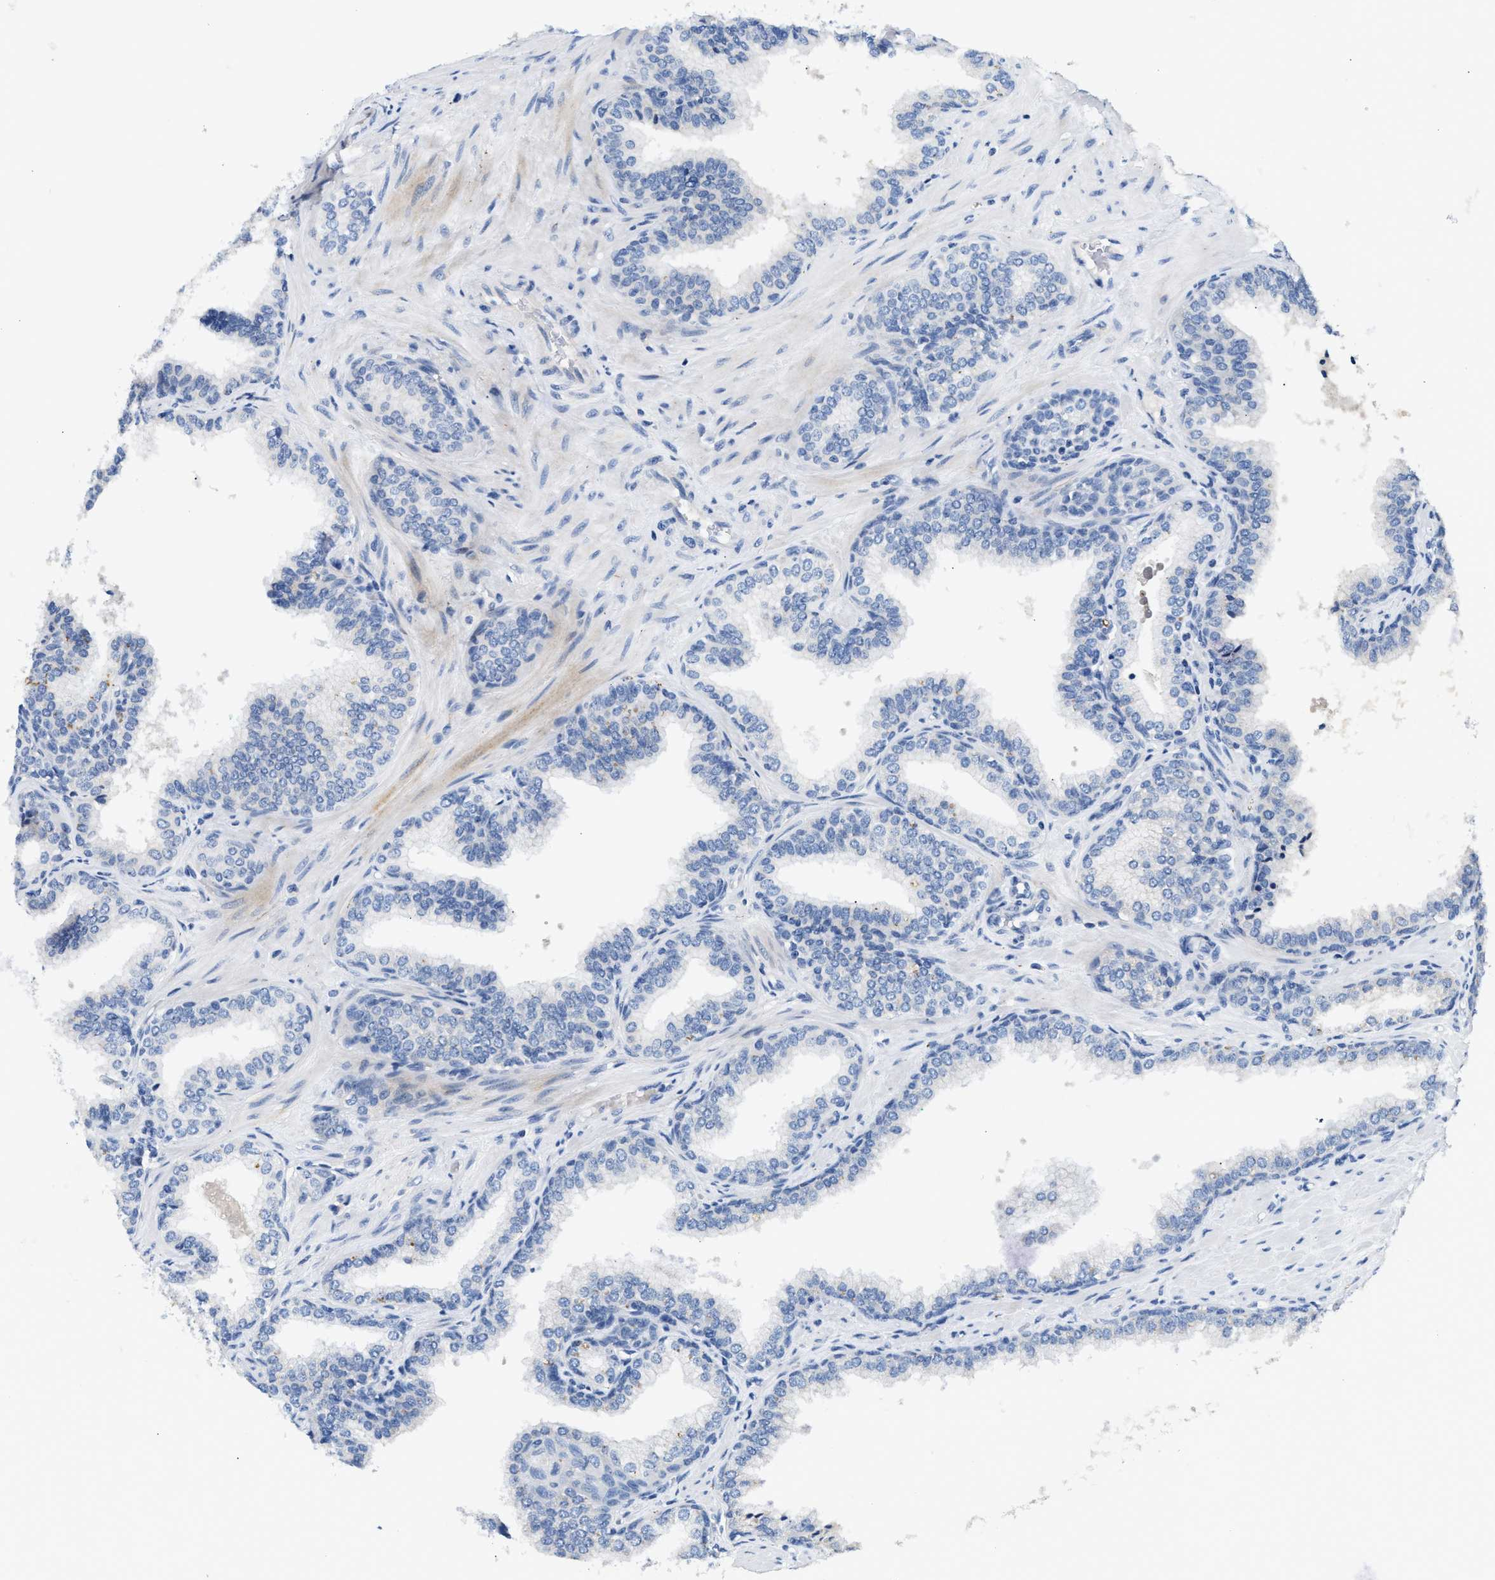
{"staining": {"intensity": "negative", "quantity": "none", "location": "none"}, "tissue": "prostate cancer", "cell_type": "Tumor cells", "image_type": "cancer", "snomed": [{"axis": "morphology", "description": "Adenocarcinoma, High grade"}, {"axis": "topography", "description": "Prostate"}], "caption": "This is a micrograph of immunohistochemistry staining of prostate high-grade adenocarcinoma, which shows no expression in tumor cells.", "gene": "IL17RC", "patient": {"sex": "male", "age": 52}}